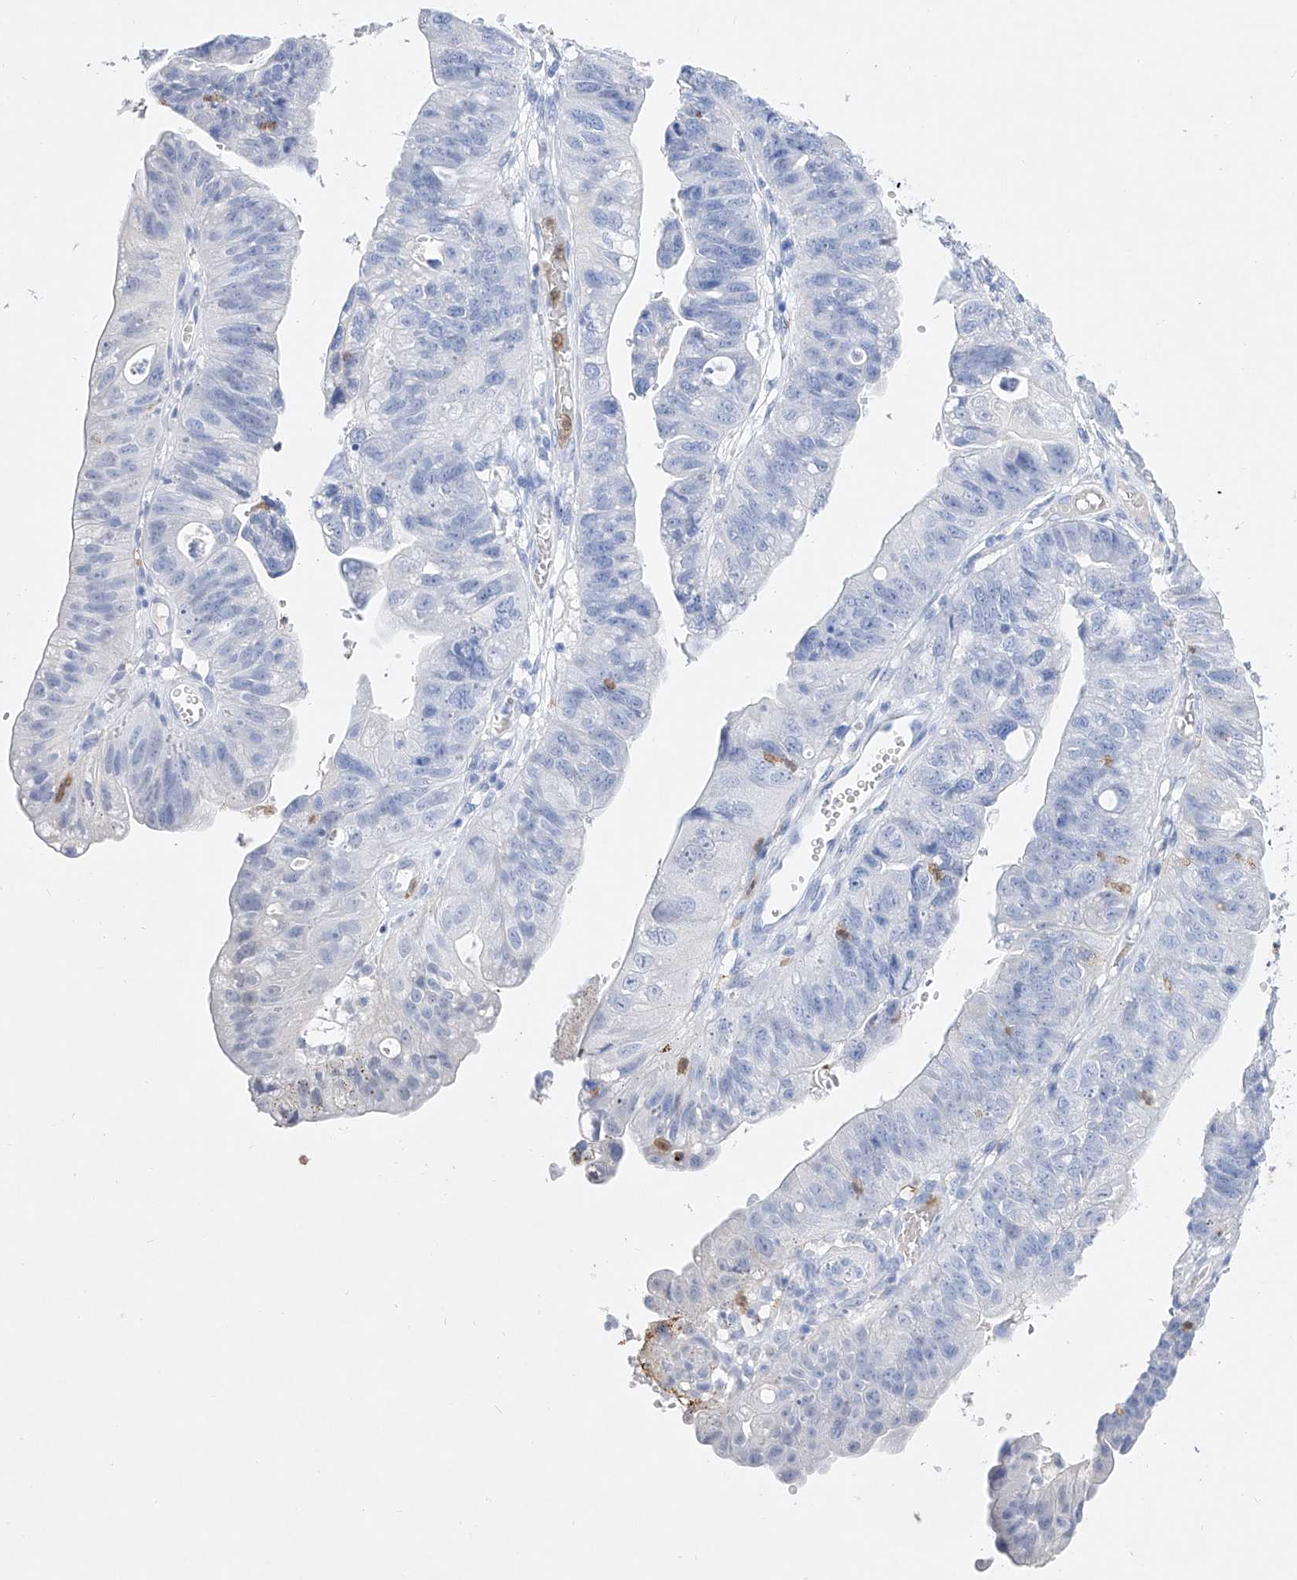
{"staining": {"intensity": "negative", "quantity": "none", "location": "none"}, "tissue": "stomach cancer", "cell_type": "Tumor cells", "image_type": "cancer", "snomed": [{"axis": "morphology", "description": "Adenocarcinoma, NOS"}, {"axis": "topography", "description": "Stomach"}], "caption": "Stomach cancer (adenocarcinoma) was stained to show a protein in brown. There is no significant staining in tumor cells.", "gene": "TM7SF2", "patient": {"sex": "male", "age": 59}}